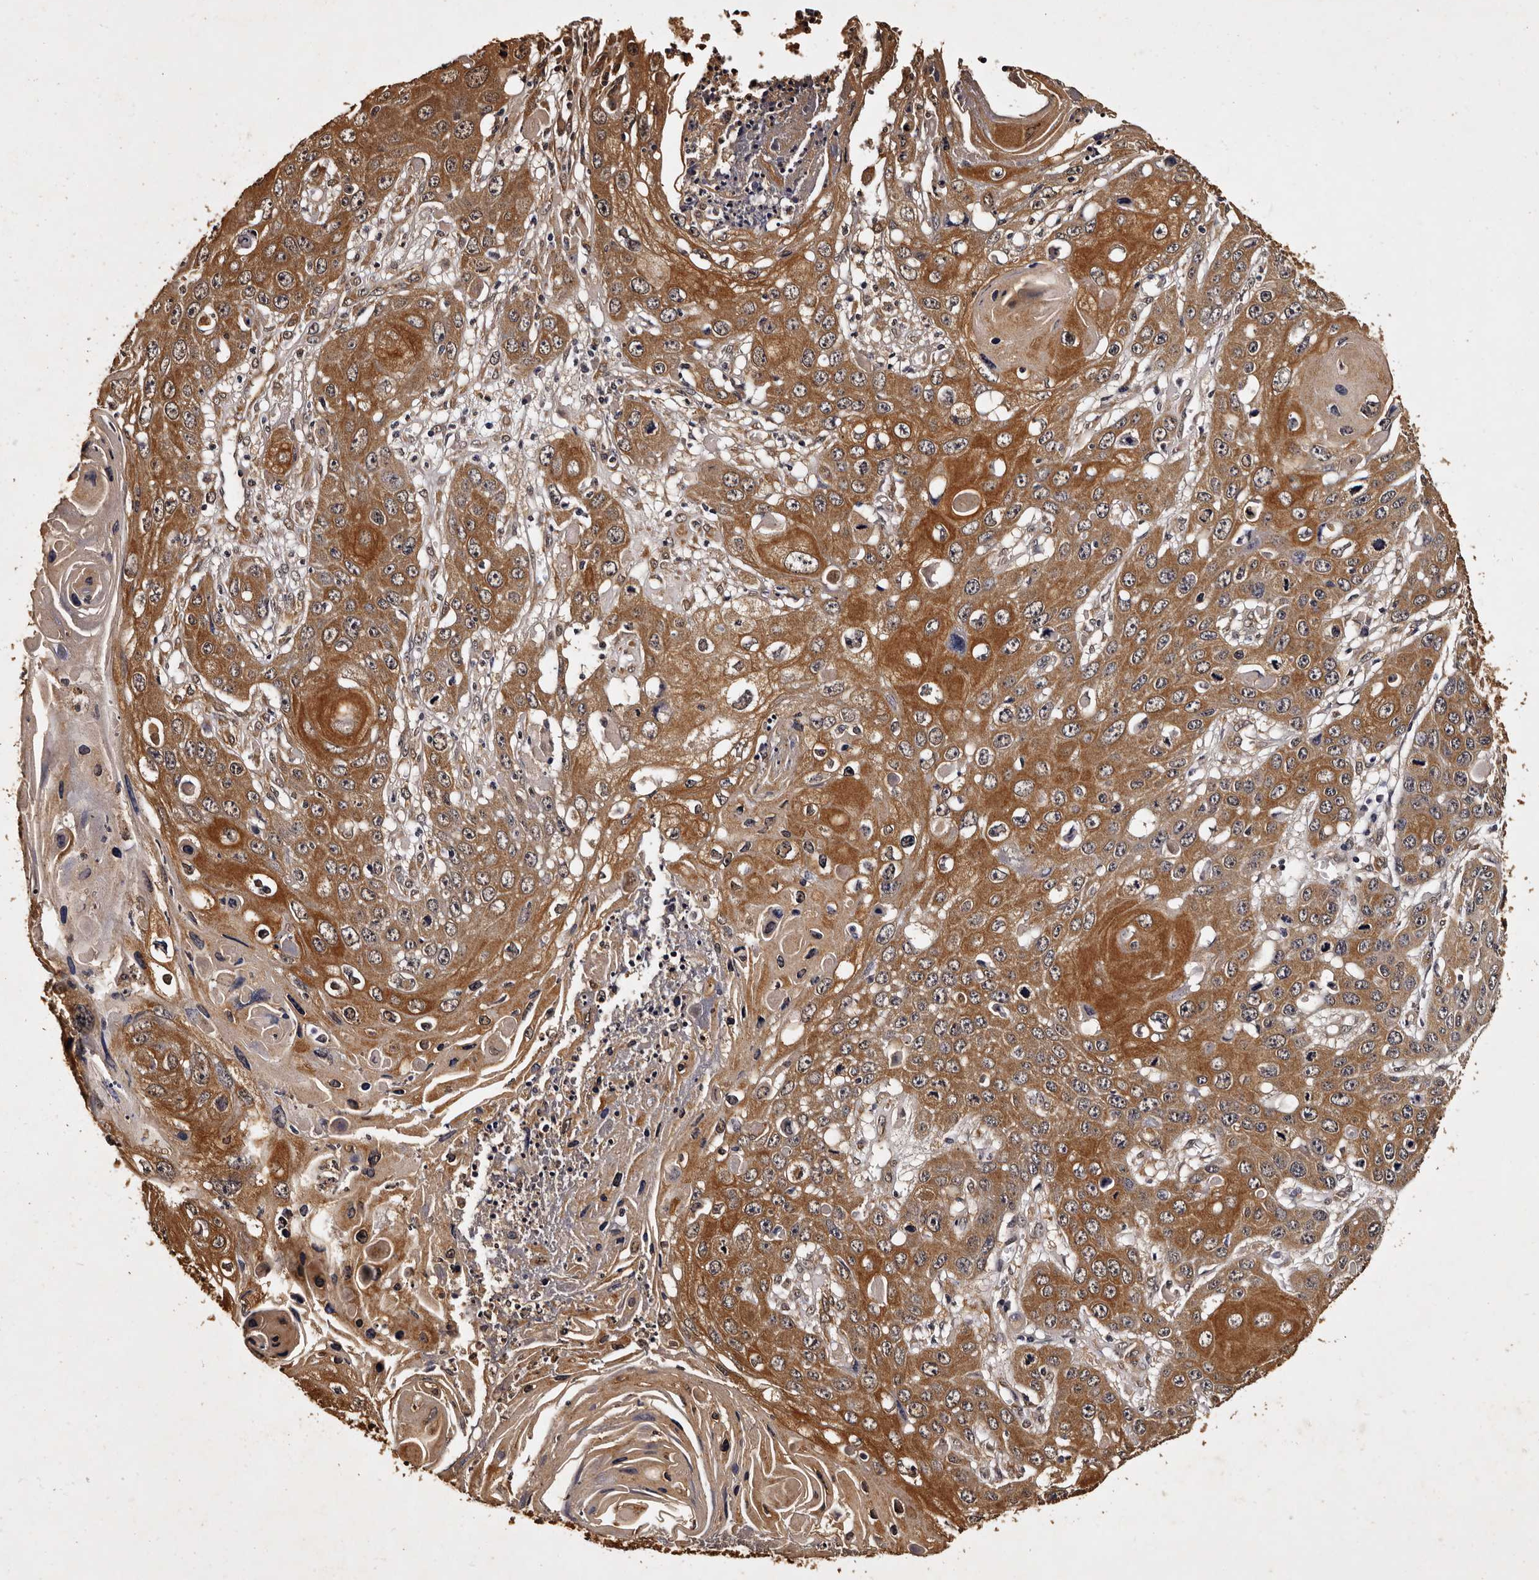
{"staining": {"intensity": "strong", "quantity": ">75%", "location": "cytoplasmic/membranous"}, "tissue": "skin cancer", "cell_type": "Tumor cells", "image_type": "cancer", "snomed": [{"axis": "morphology", "description": "Squamous cell carcinoma, NOS"}, {"axis": "topography", "description": "Skin"}], "caption": "A brown stain highlights strong cytoplasmic/membranous staining of a protein in skin cancer (squamous cell carcinoma) tumor cells.", "gene": "PARS2", "patient": {"sex": "male", "age": 55}}